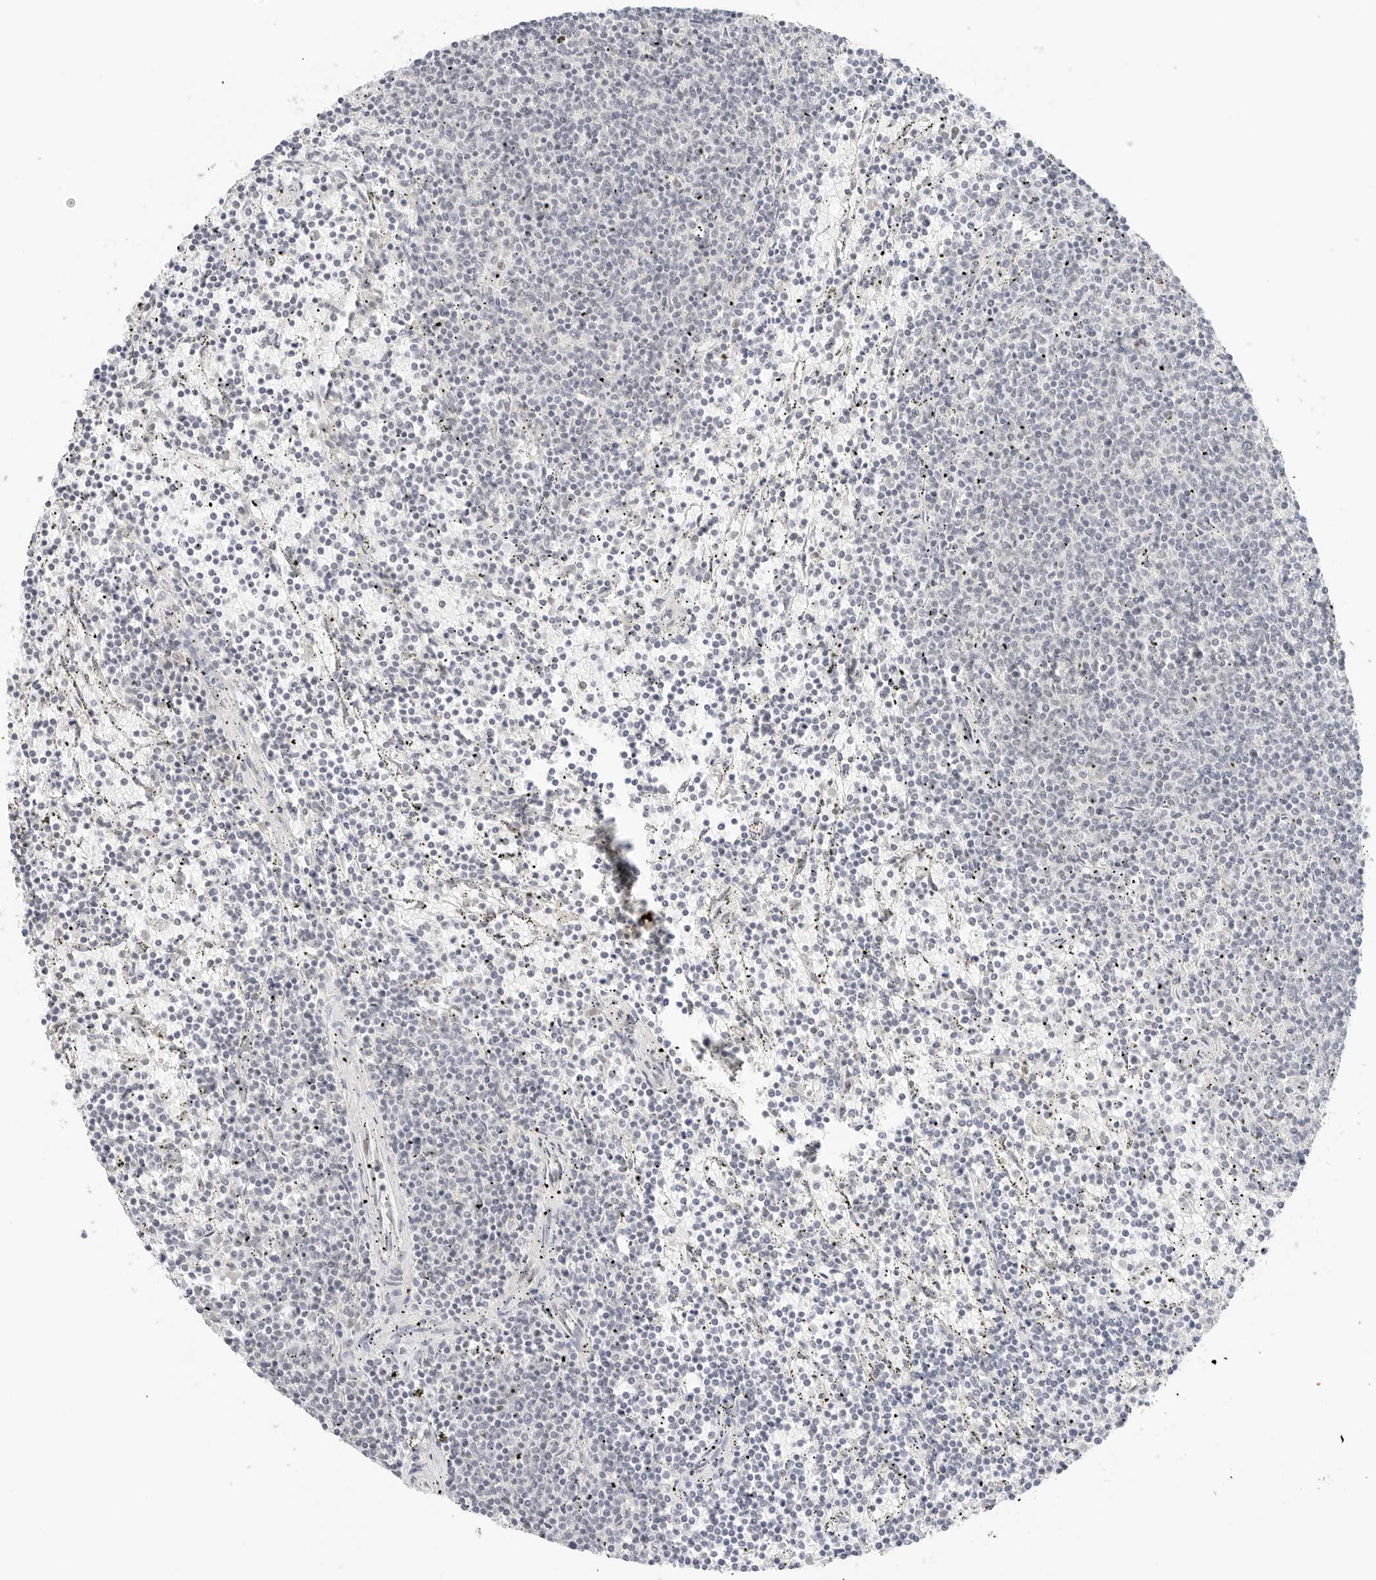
{"staining": {"intensity": "negative", "quantity": "none", "location": "none"}, "tissue": "lymphoma", "cell_type": "Tumor cells", "image_type": "cancer", "snomed": [{"axis": "morphology", "description": "Malignant lymphoma, non-Hodgkin's type, Low grade"}, {"axis": "topography", "description": "Spleen"}], "caption": "This is an IHC histopathology image of human low-grade malignant lymphoma, non-Hodgkin's type. There is no staining in tumor cells.", "gene": "NEO1", "patient": {"sex": "female", "age": 50}}